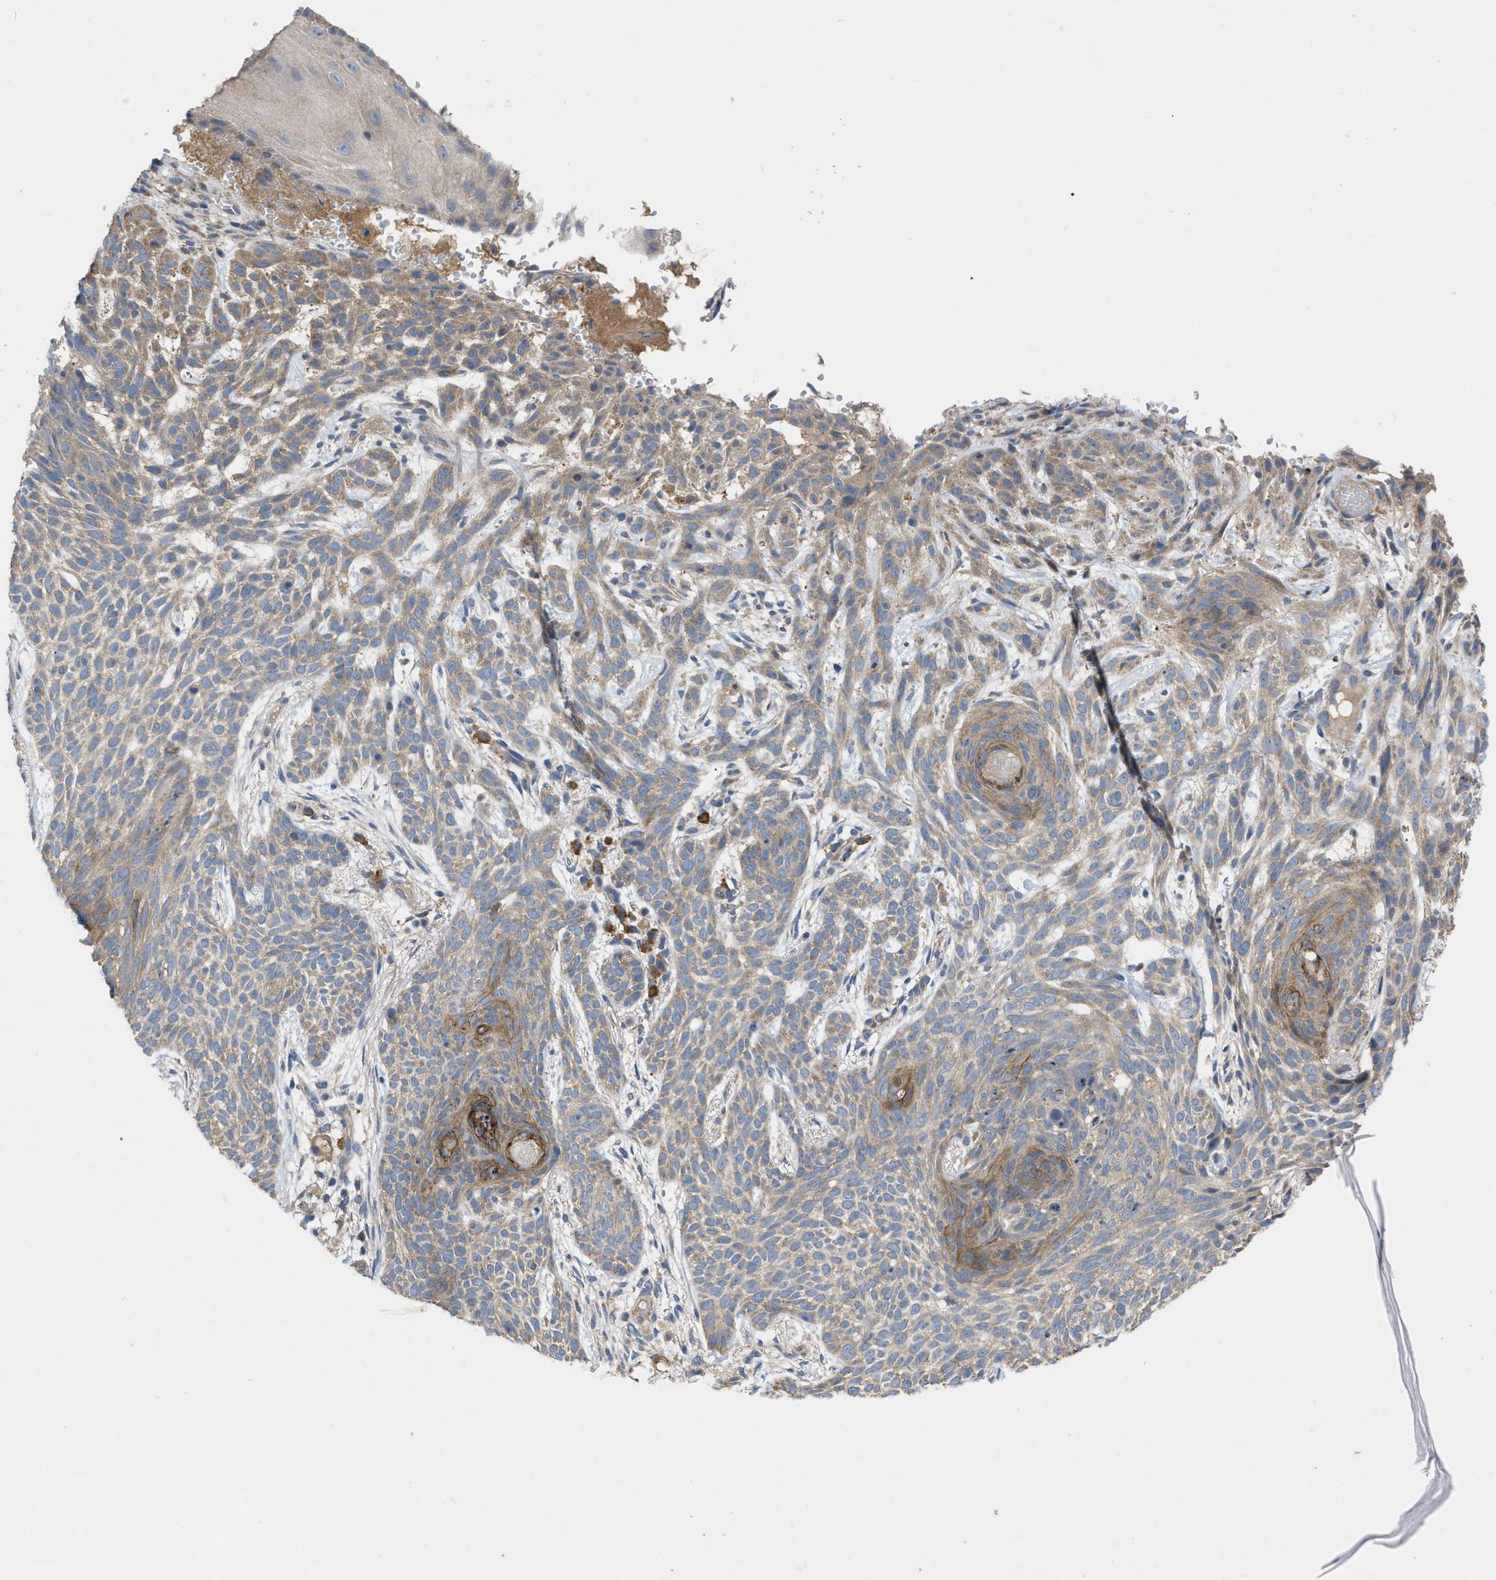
{"staining": {"intensity": "moderate", "quantity": ">75%", "location": "cytoplasmic/membranous"}, "tissue": "skin cancer", "cell_type": "Tumor cells", "image_type": "cancer", "snomed": [{"axis": "morphology", "description": "Basal cell carcinoma"}, {"axis": "topography", "description": "Skin"}], "caption": "Skin basal cell carcinoma stained for a protein displays moderate cytoplasmic/membranous positivity in tumor cells.", "gene": "TMEM131", "patient": {"sex": "female", "age": 59}}